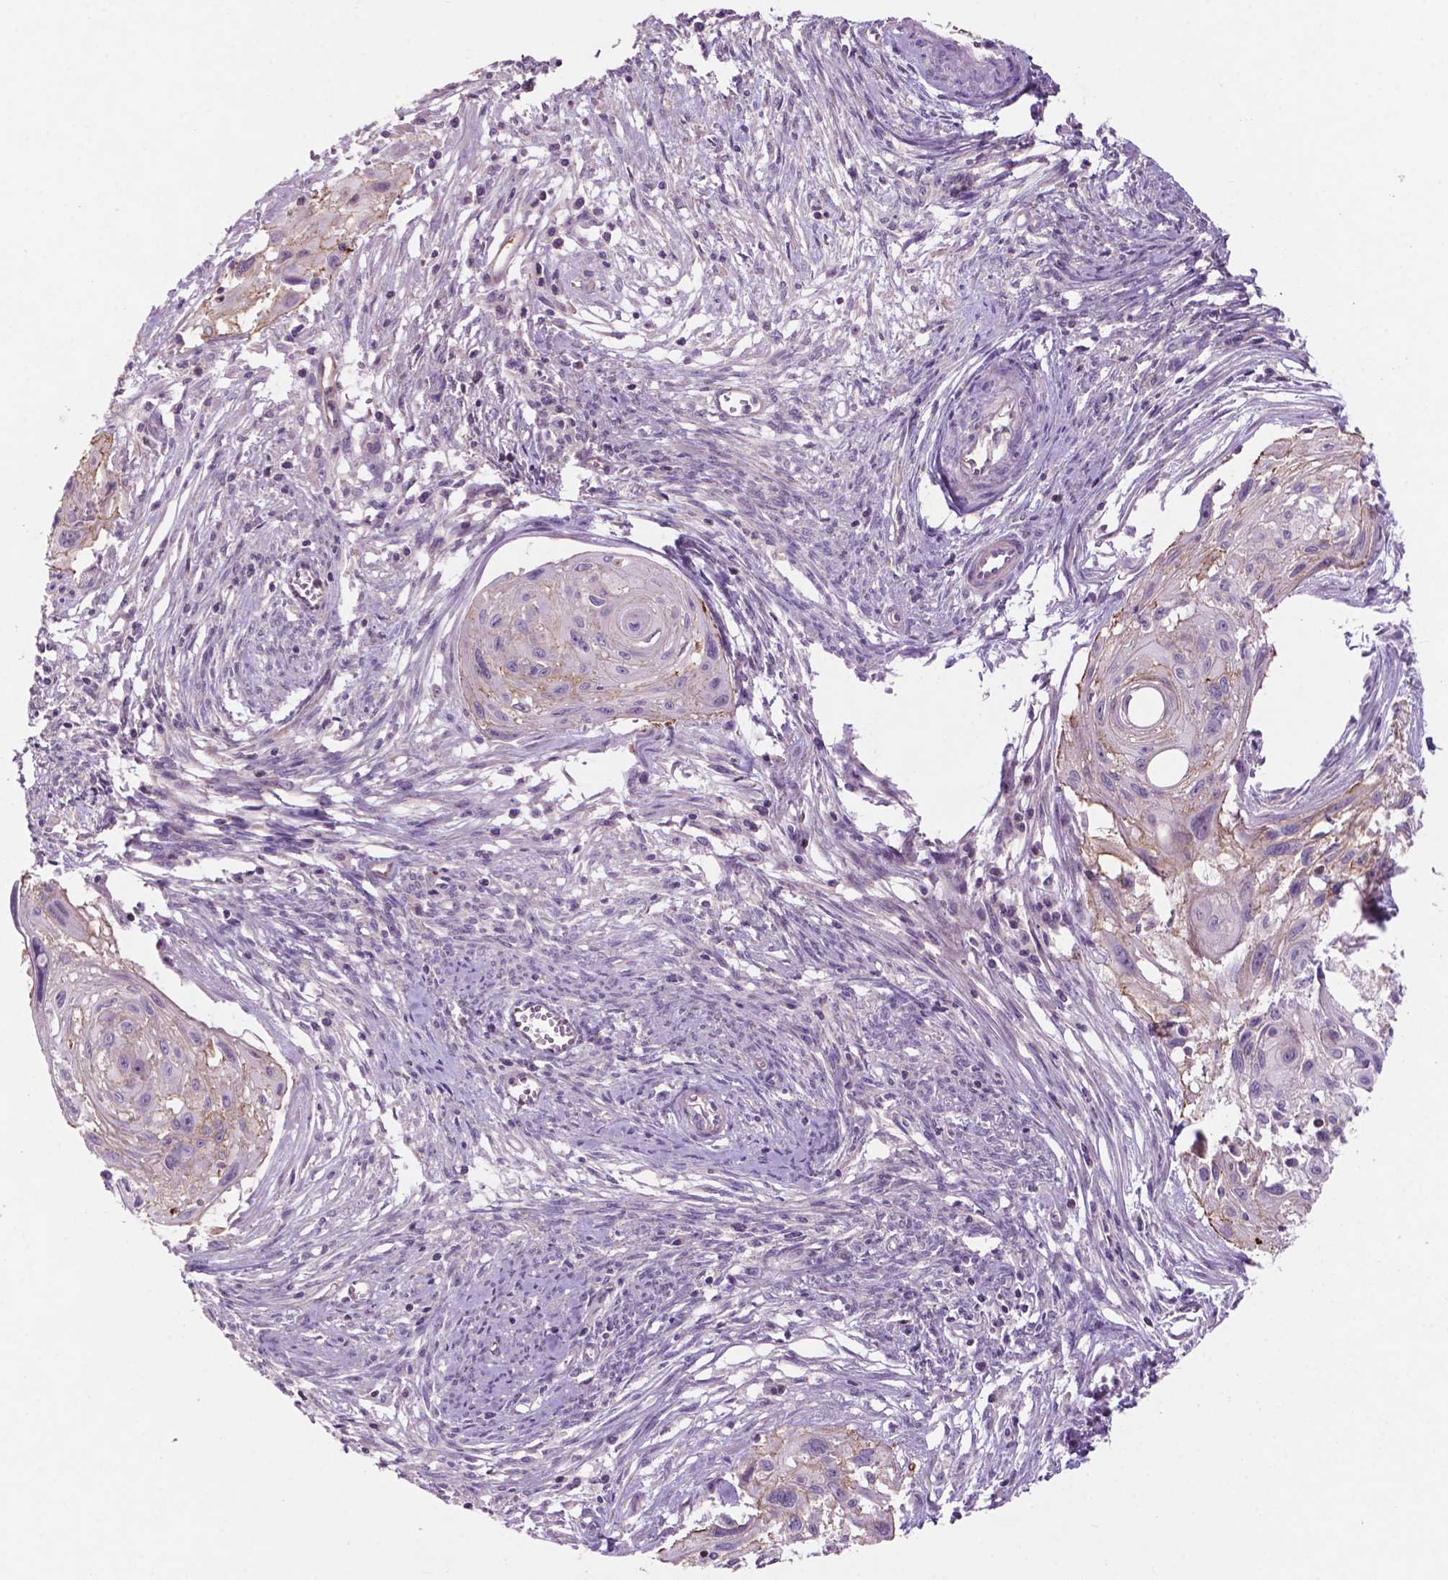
{"staining": {"intensity": "negative", "quantity": "none", "location": "none"}, "tissue": "cervical cancer", "cell_type": "Tumor cells", "image_type": "cancer", "snomed": [{"axis": "morphology", "description": "Squamous cell carcinoma, NOS"}, {"axis": "topography", "description": "Cervix"}], "caption": "The immunohistochemistry (IHC) image has no significant positivity in tumor cells of cervical cancer tissue. The staining was performed using DAB to visualize the protein expression in brown, while the nuclei were stained in blue with hematoxylin (Magnification: 20x).", "gene": "ARL5C", "patient": {"sex": "female", "age": 49}}